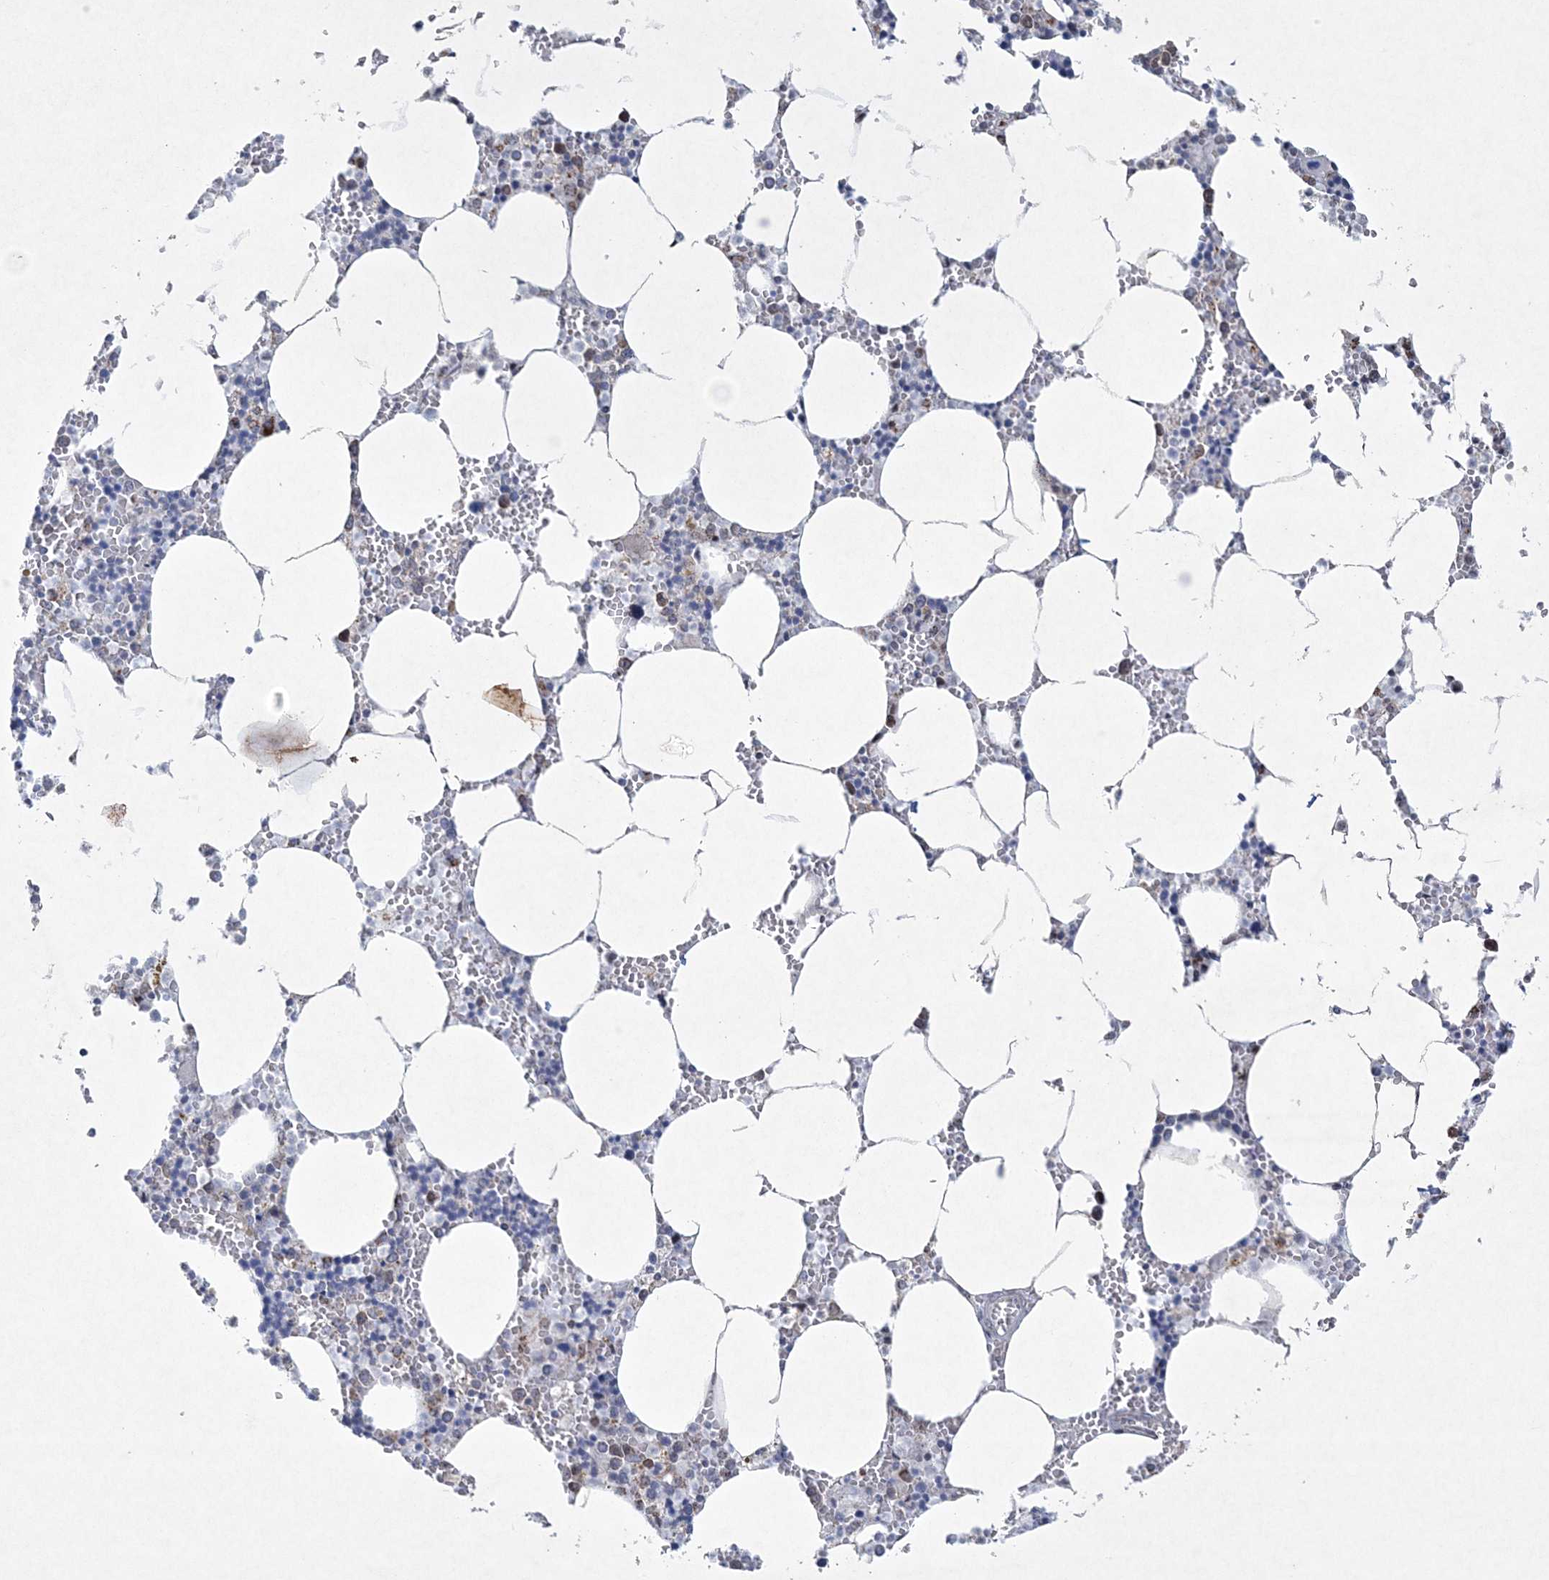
{"staining": {"intensity": "weak", "quantity": "<25%", "location": "cytoplasmic/membranous"}, "tissue": "bone marrow", "cell_type": "Hematopoietic cells", "image_type": "normal", "snomed": [{"axis": "morphology", "description": "Normal tissue, NOS"}, {"axis": "topography", "description": "Bone marrow"}], "caption": "Bone marrow was stained to show a protein in brown. There is no significant expression in hematopoietic cells. Brightfield microscopy of IHC stained with DAB (3,3'-diaminobenzidine) (brown) and hematoxylin (blue), captured at high magnification.", "gene": "CES4A", "patient": {"sex": "male", "age": 70}}